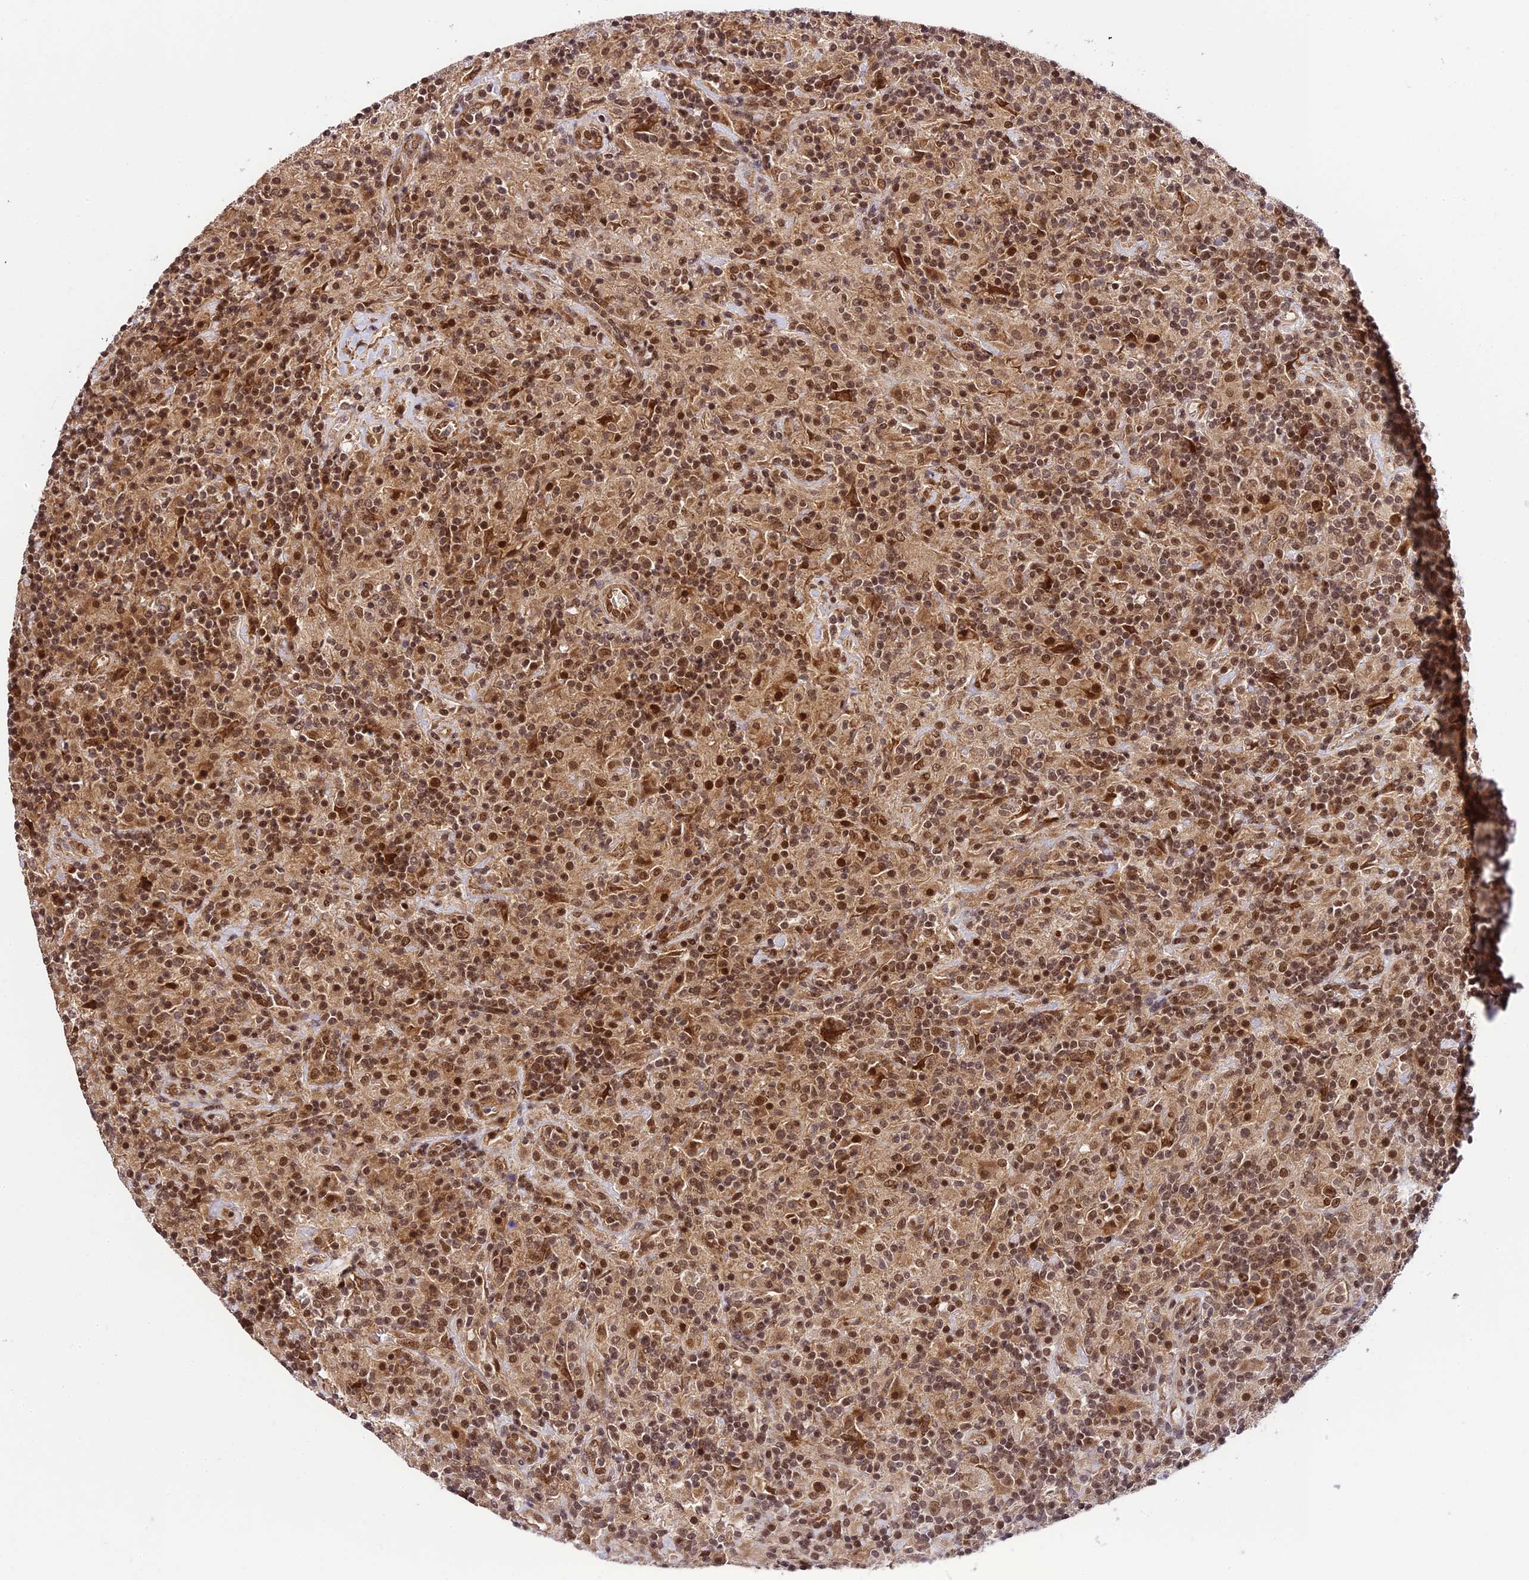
{"staining": {"intensity": "moderate", "quantity": ">75%", "location": "nuclear"}, "tissue": "lymphoma", "cell_type": "Tumor cells", "image_type": "cancer", "snomed": [{"axis": "morphology", "description": "Hodgkin's disease, NOS"}, {"axis": "topography", "description": "Lymph node"}], "caption": "Immunohistochemistry (IHC) staining of lymphoma, which shows medium levels of moderate nuclear positivity in about >75% of tumor cells indicating moderate nuclear protein expression. The staining was performed using DAB (brown) for protein detection and nuclei were counterstained in hematoxylin (blue).", "gene": "TRIM22", "patient": {"sex": "male", "age": 70}}